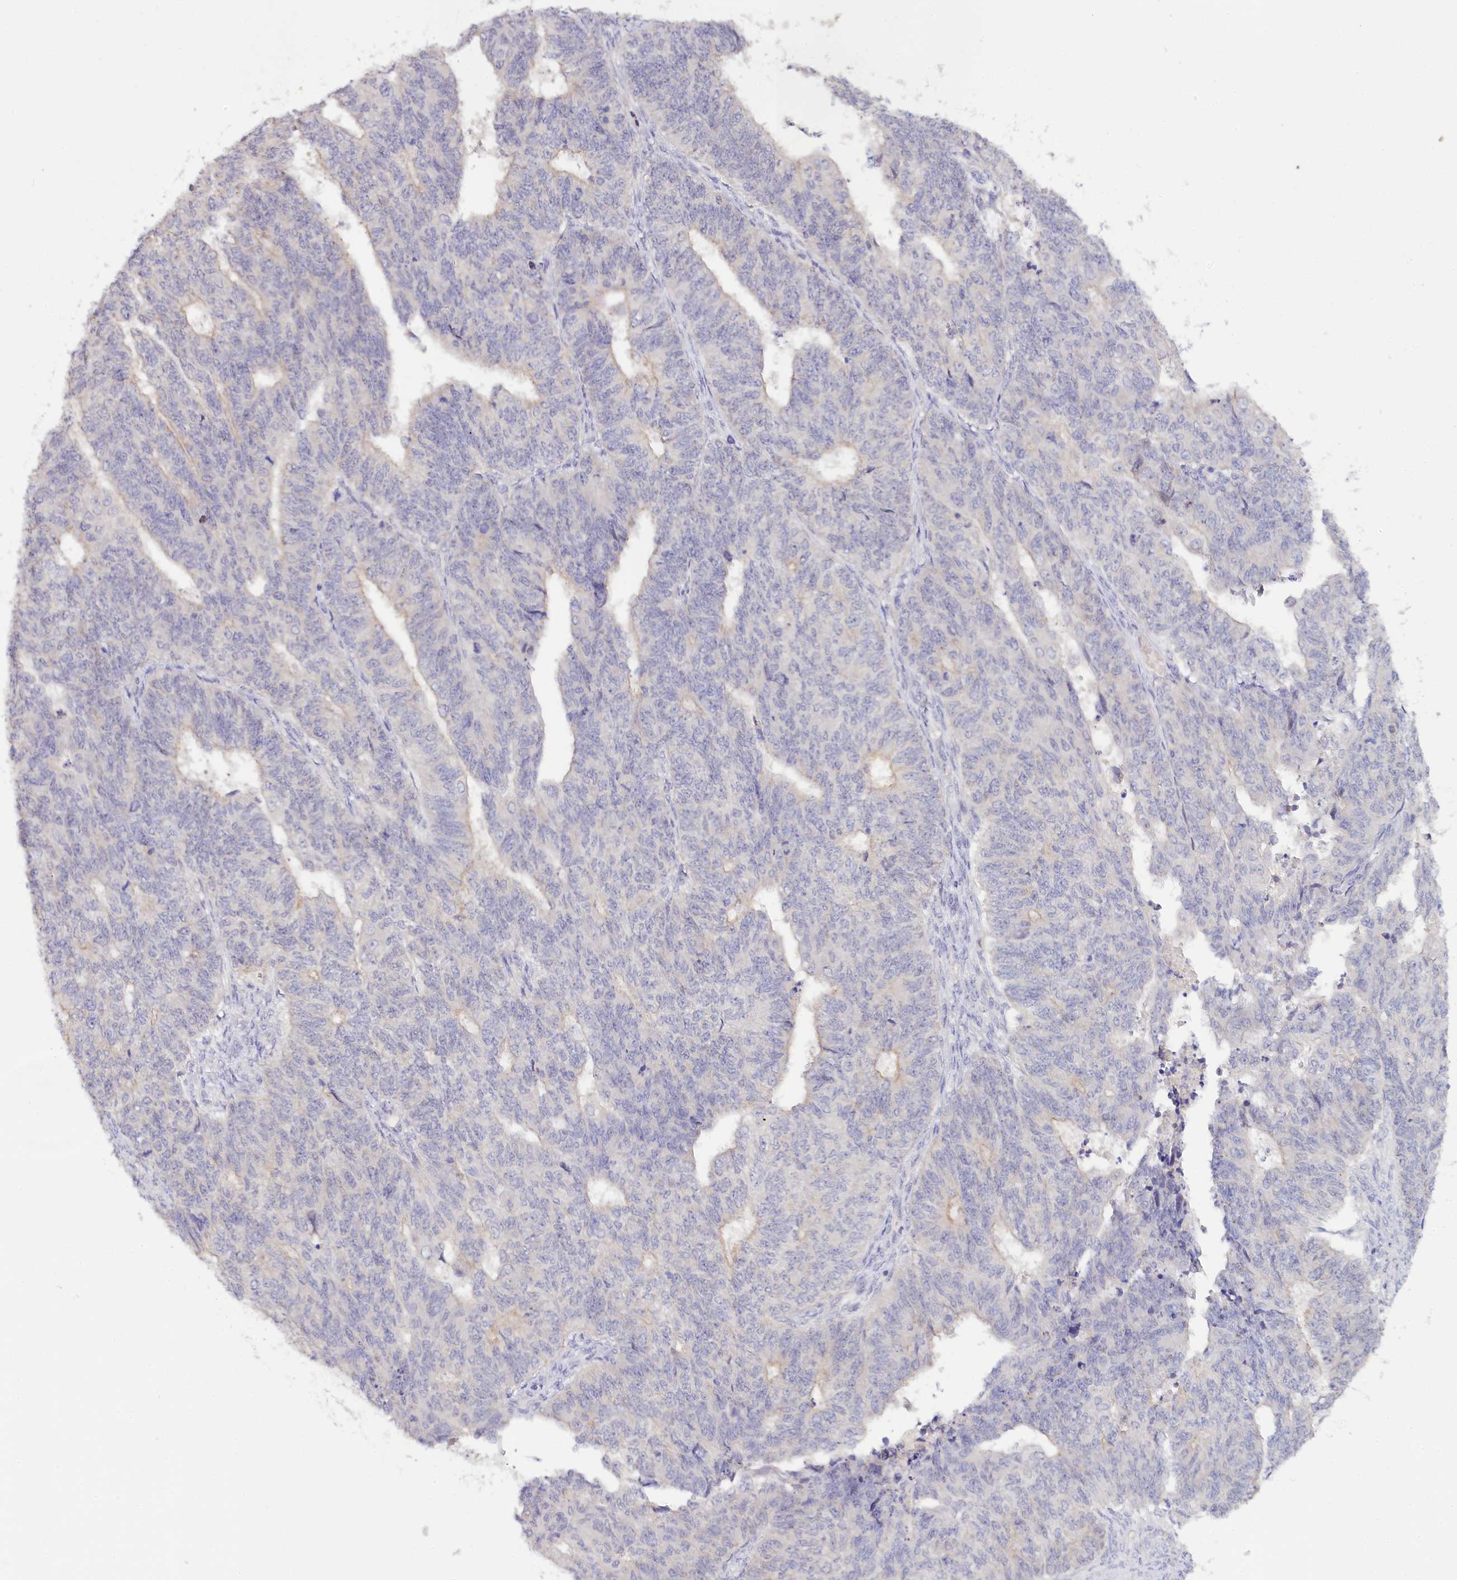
{"staining": {"intensity": "negative", "quantity": "none", "location": "none"}, "tissue": "endometrial cancer", "cell_type": "Tumor cells", "image_type": "cancer", "snomed": [{"axis": "morphology", "description": "Adenocarcinoma, NOS"}, {"axis": "topography", "description": "Endometrium"}], "caption": "Image shows no protein positivity in tumor cells of endometrial cancer tissue.", "gene": "DAPK1", "patient": {"sex": "female", "age": 32}}